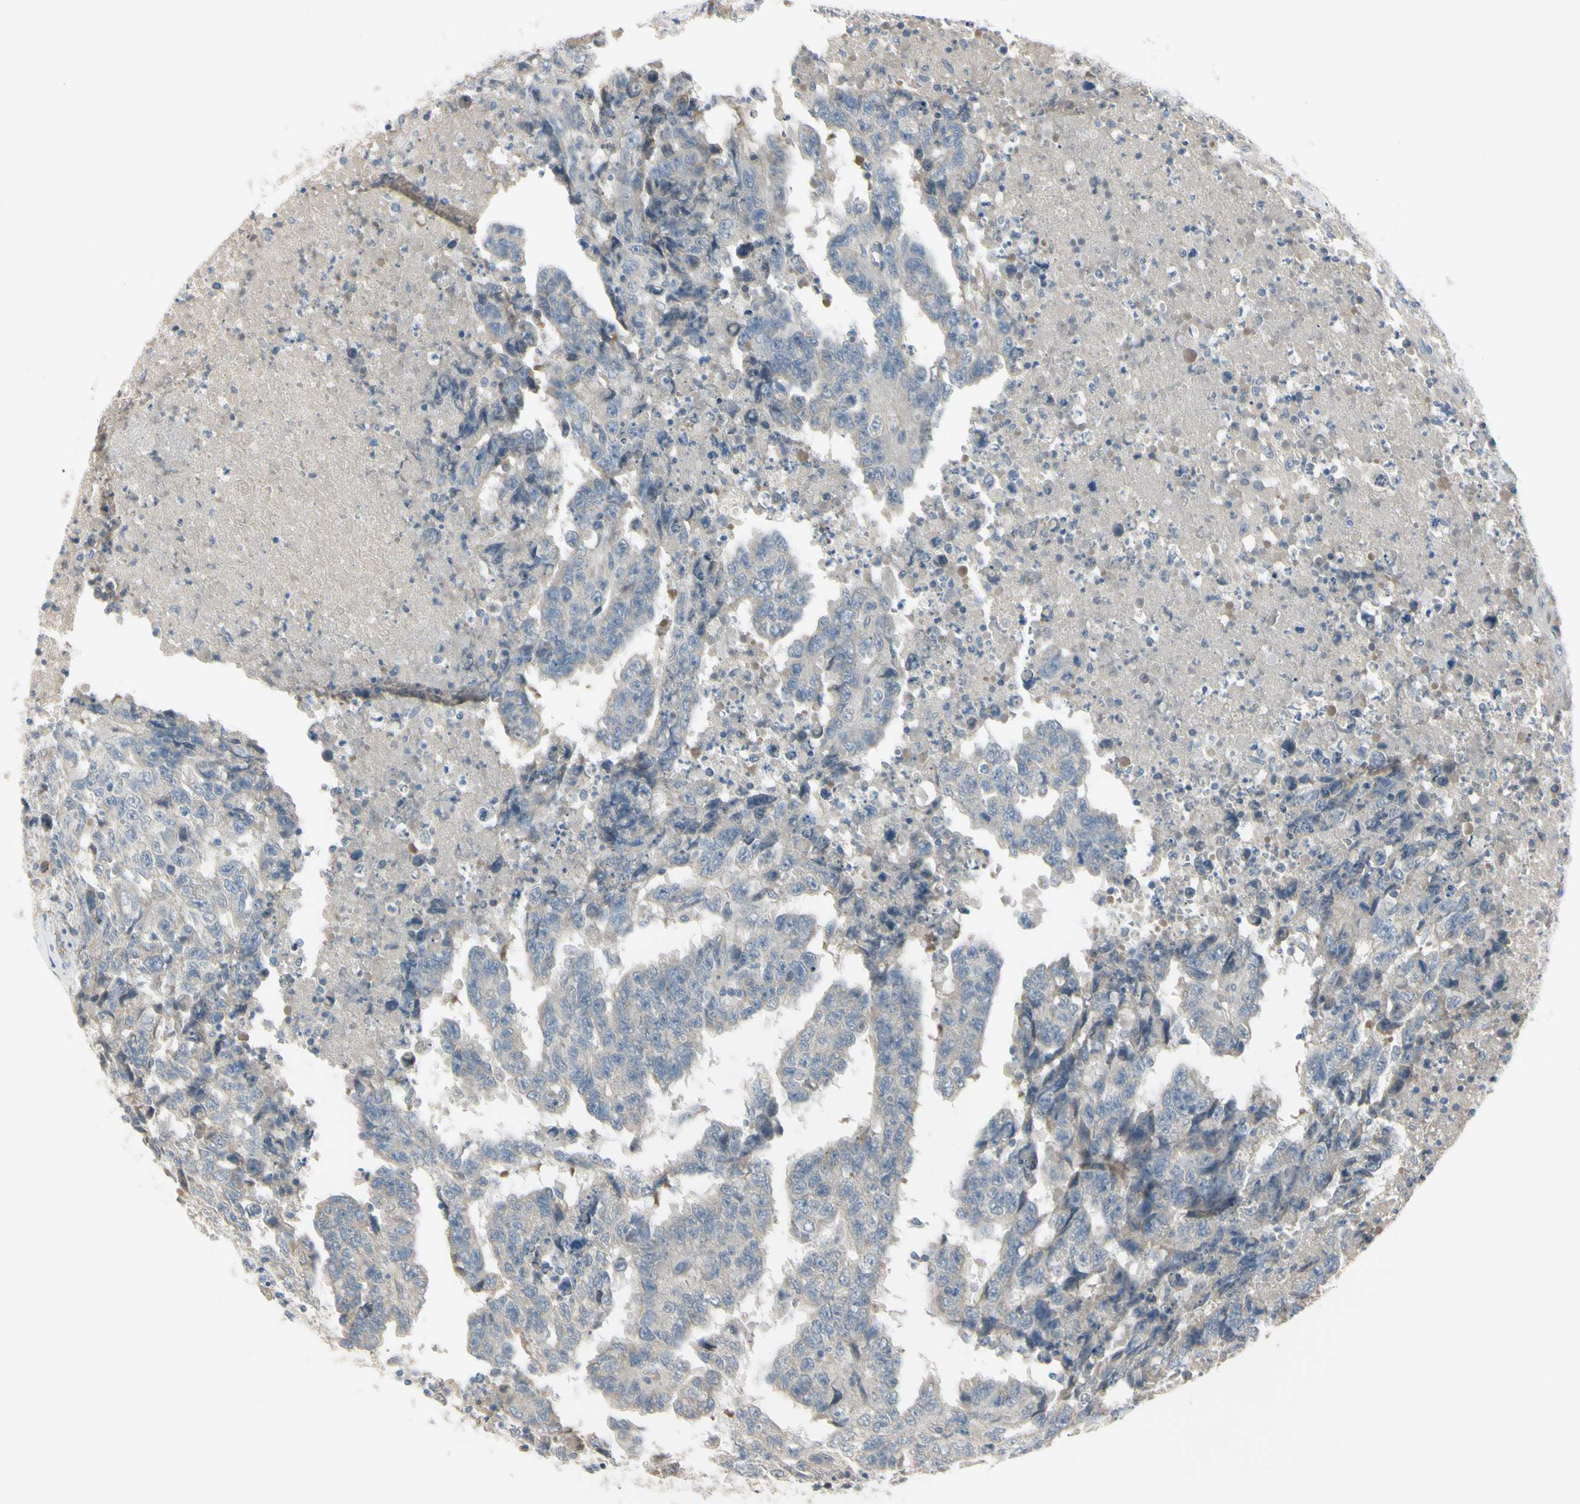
{"staining": {"intensity": "negative", "quantity": "none", "location": "none"}, "tissue": "testis cancer", "cell_type": "Tumor cells", "image_type": "cancer", "snomed": [{"axis": "morphology", "description": "Necrosis, NOS"}, {"axis": "morphology", "description": "Carcinoma, Embryonal, NOS"}, {"axis": "topography", "description": "Testis"}], "caption": "IHC photomicrograph of neoplastic tissue: human testis cancer stained with DAB demonstrates no significant protein positivity in tumor cells. (DAB immunohistochemistry, high magnification).", "gene": "AATK", "patient": {"sex": "male", "age": 19}}